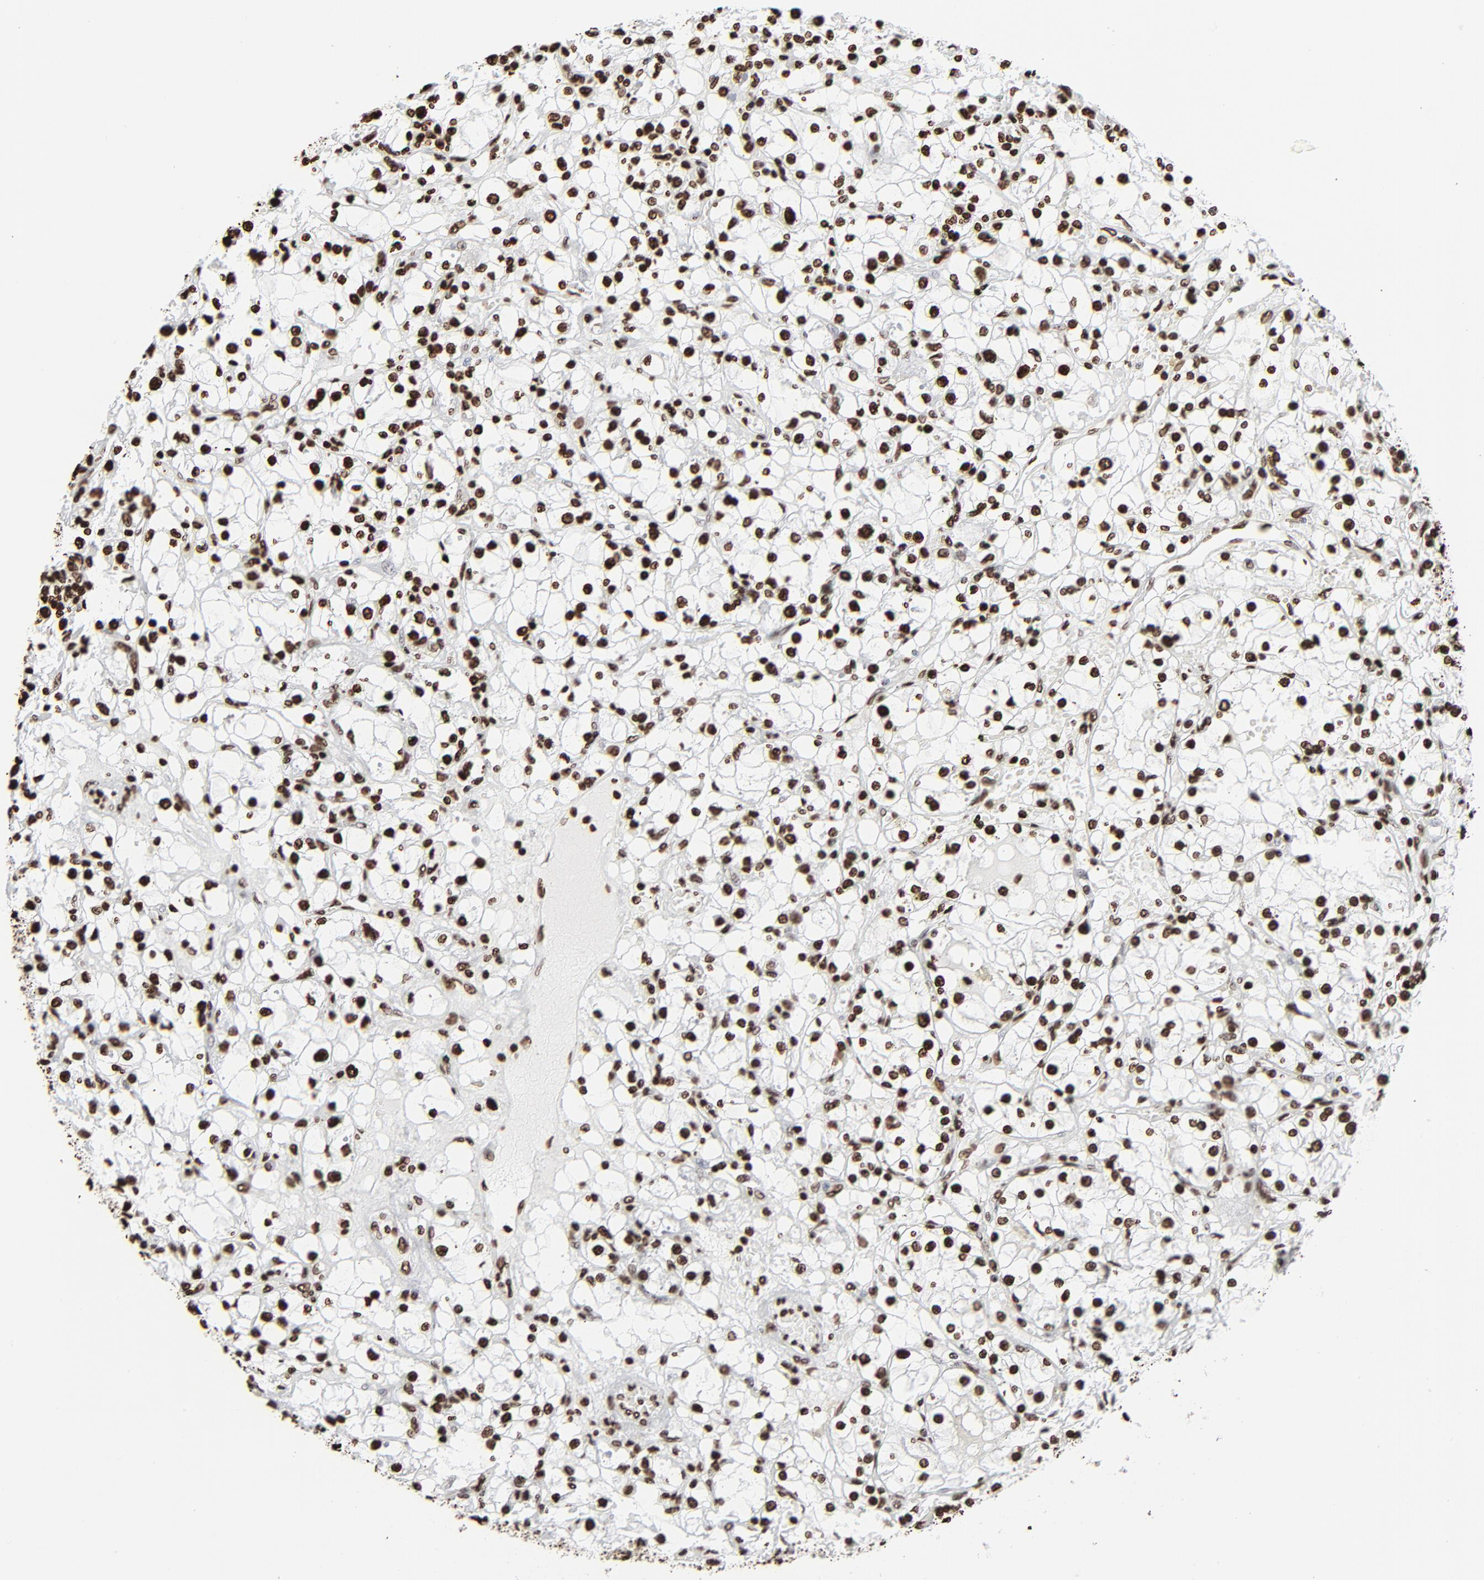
{"staining": {"intensity": "strong", "quantity": ">75%", "location": "nuclear"}, "tissue": "renal cancer", "cell_type": "Tumor cells", "image_type": "cancer", "snomed": [{"axis": "morphology", "description": "Adenocarcinoma, NOS"}, {"axis": "topography", "description": "Kidney"}], "caption": "The photomicrograph exhibits immunohistochemical staining of renal cancer. There is strong nuclear expression is identified in about >75% of tumor cells.", "gene": "H3-4", "patient": {"sex": "male", "age": 56}}